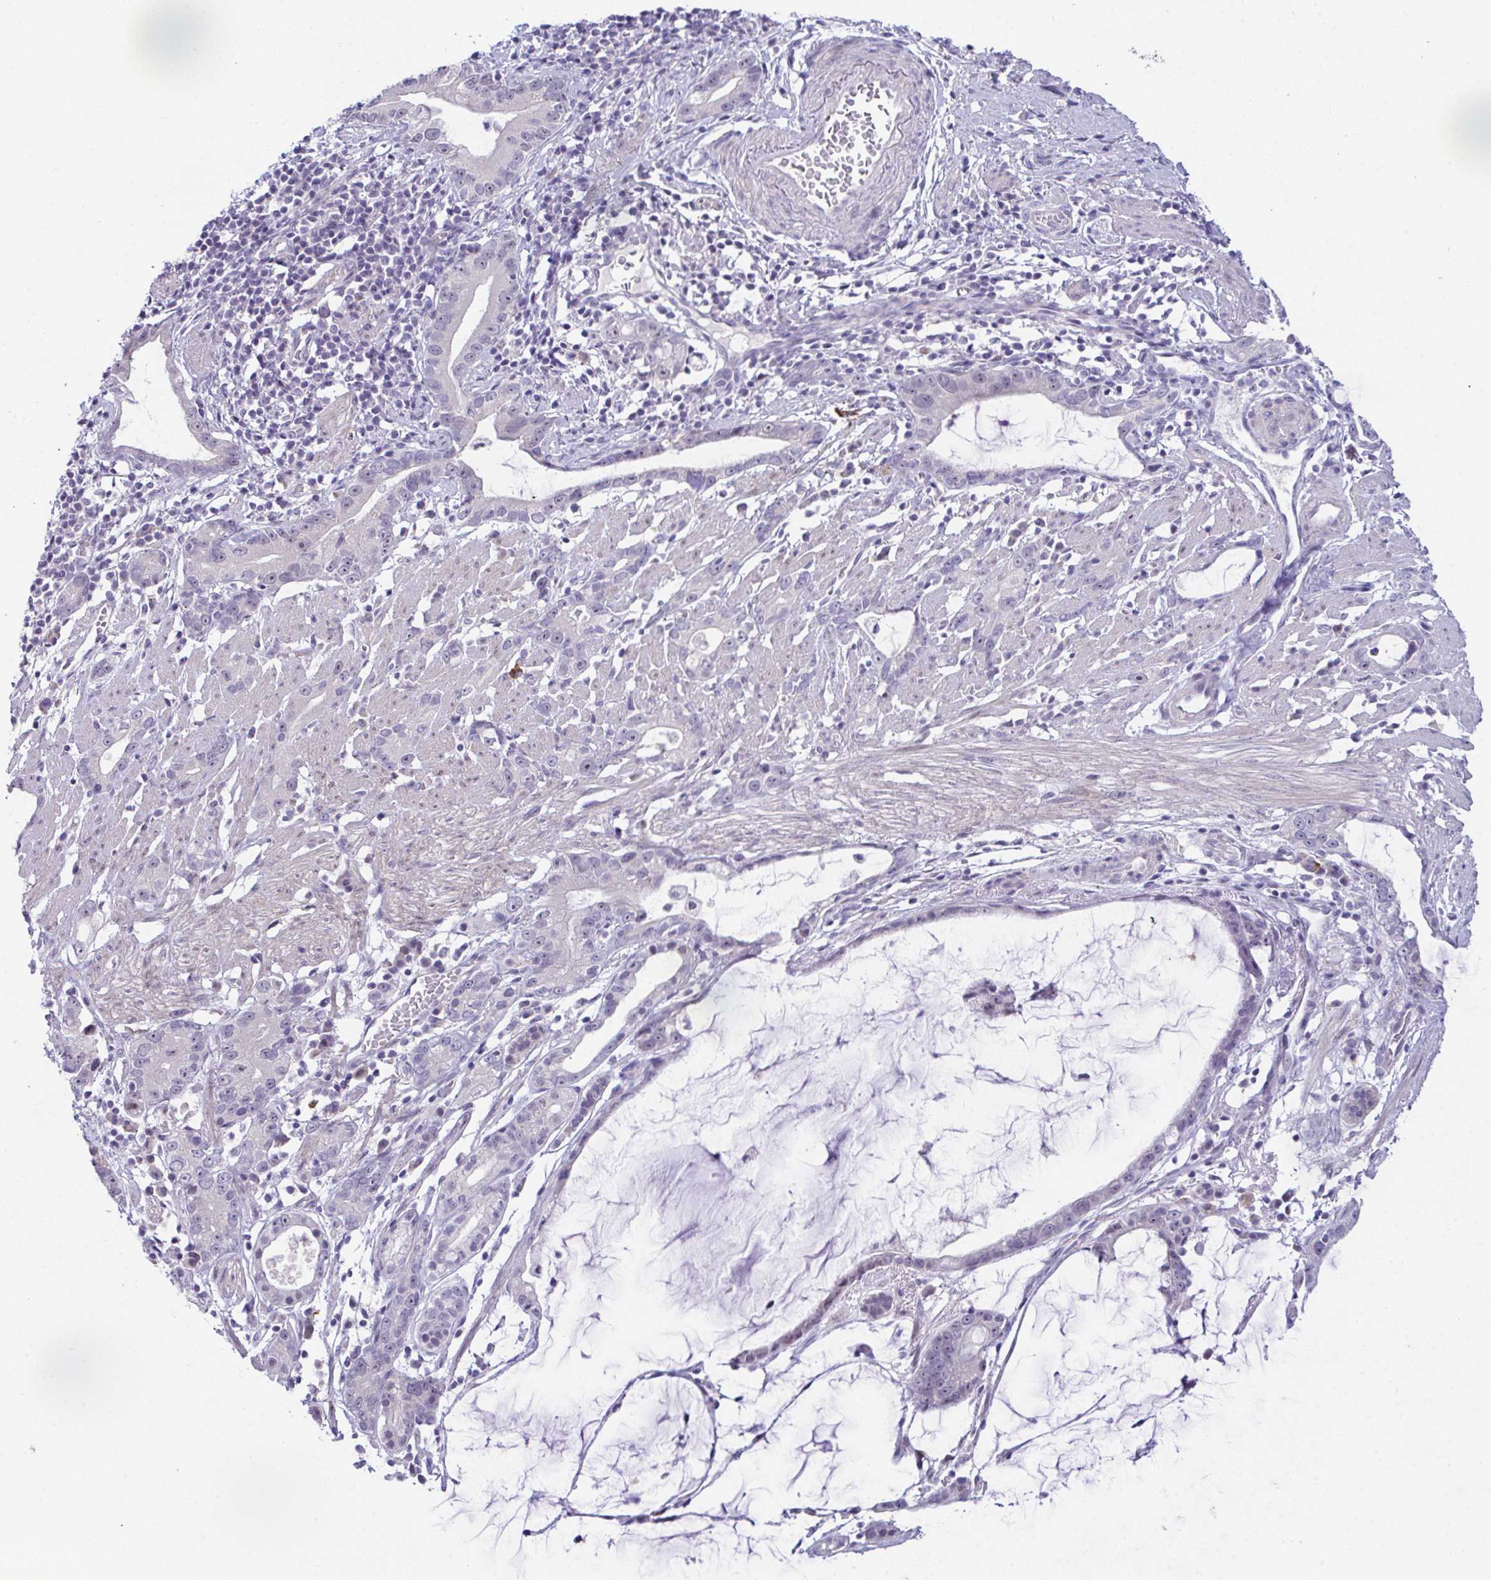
{"staining": {"intensity": "negative", "quantity": "none", "location": "none"}, "tissue": "stomach cancer", "cell_type": "Tumor cells", "image_type": "cancer", "snomed": [{"axis": "morphology", "description": "Adenocarcinoma, NOS"}, {"axis": "topography", "description": "Stomach"}], "caption": "Tumor cells are negative for brown protein staining in stomach cancer (adenocarcinoma). (Immunohistochemistry, brightfield microscopy, high magnification).", "gene": "USP35", "patient": {"sex": "male", "age": 55}}